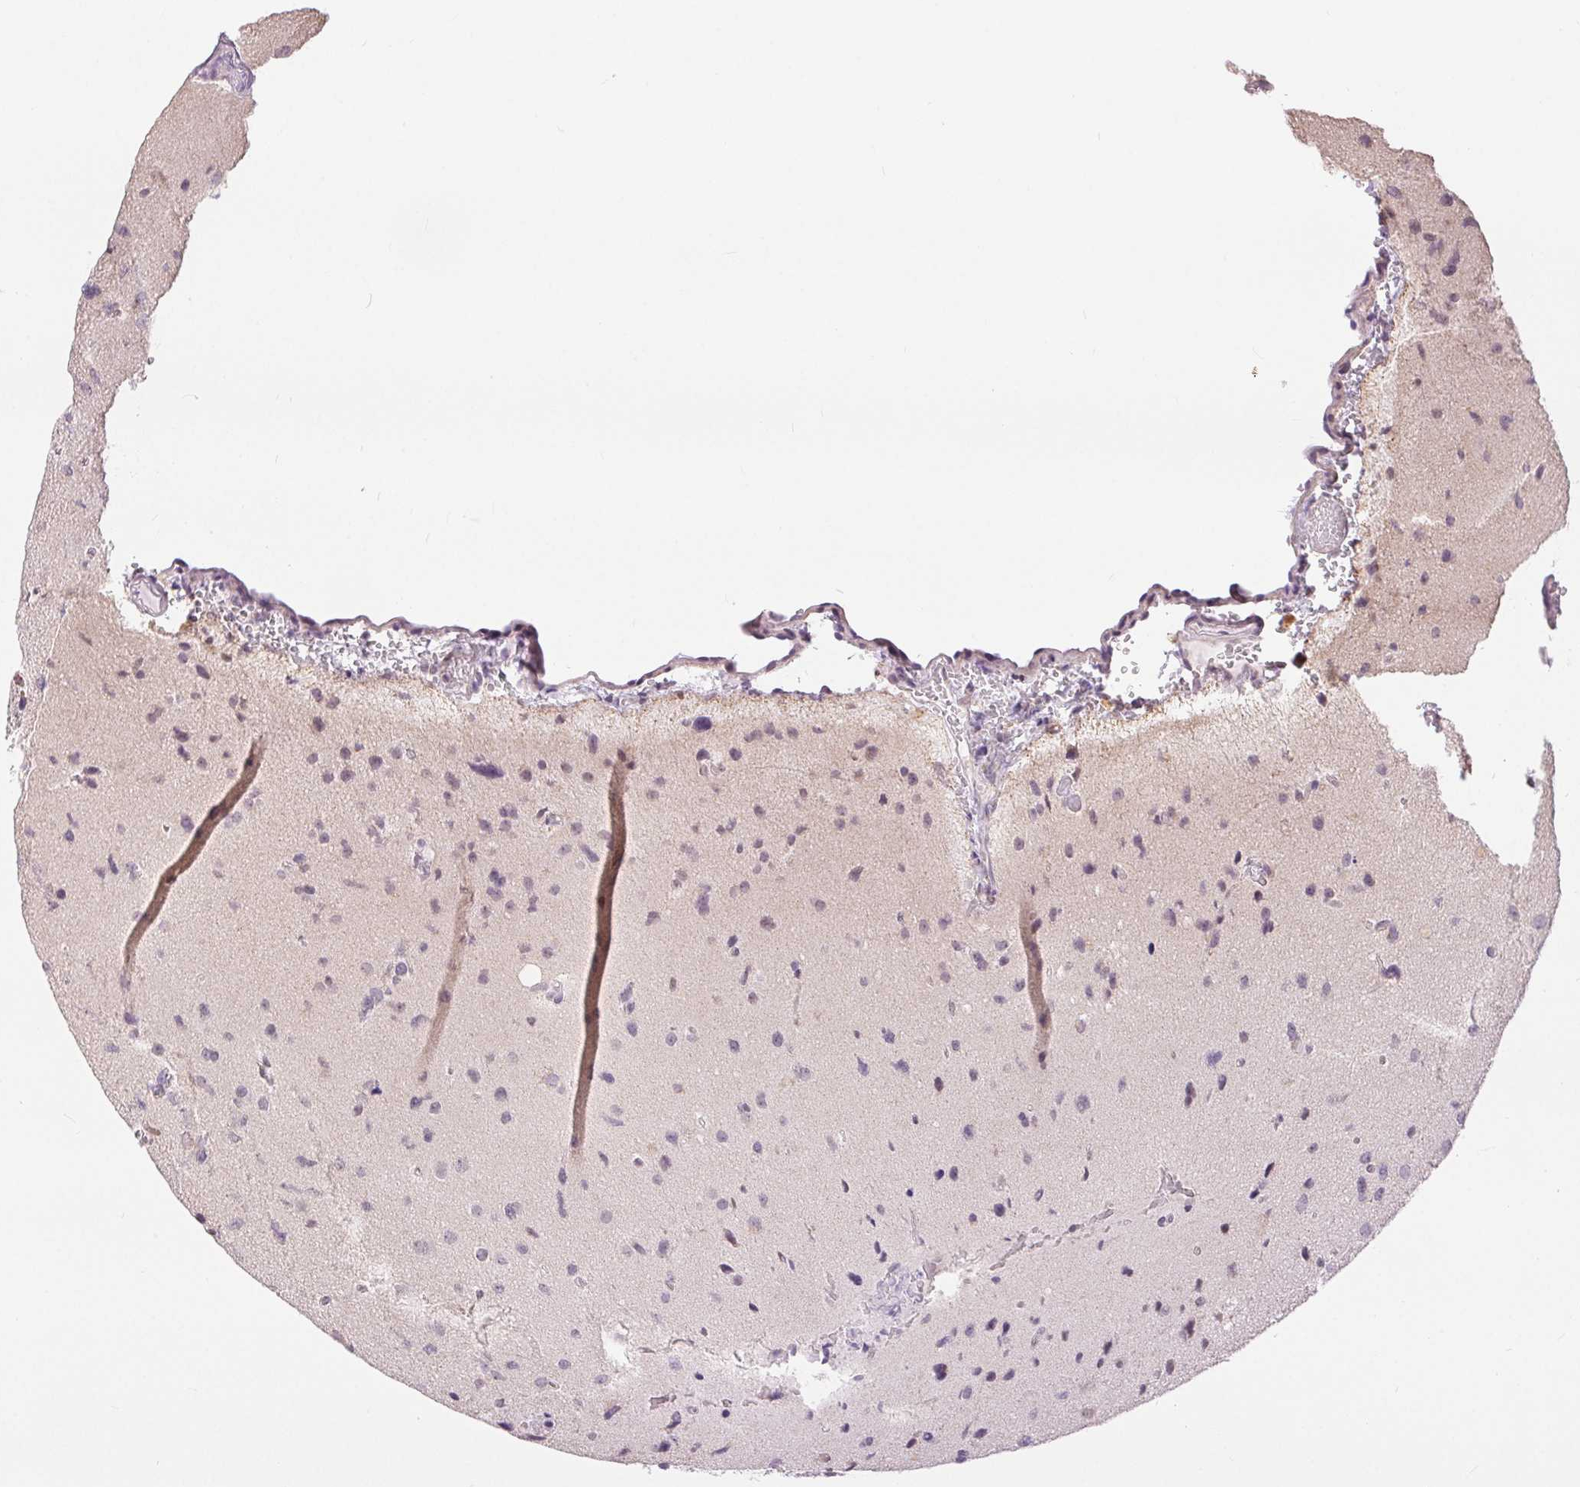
{"staining": {"intensity": "negative", "quantity": "none", "location": "none"}, "tissue": "glioma", "cell_type": "Tumor cells", "image_type": "cancer", "snomed": [{"axis": "morphology", "description": "Glioma, malignant, Low grade"}, {"axis": "topography", "description": "Brain"}], "caption": "Immunohistochemistry (IHC) image of neoplastic tissue: malignant glioma (low-grade) stained with DAB demonstrates no significant protein positivity in tumor cells. (Brightfield microscopy of DAB immunohistochemistry at high magnification).", "gene": "POU2F2", "patient": {"sex": "female", "age": 55}}